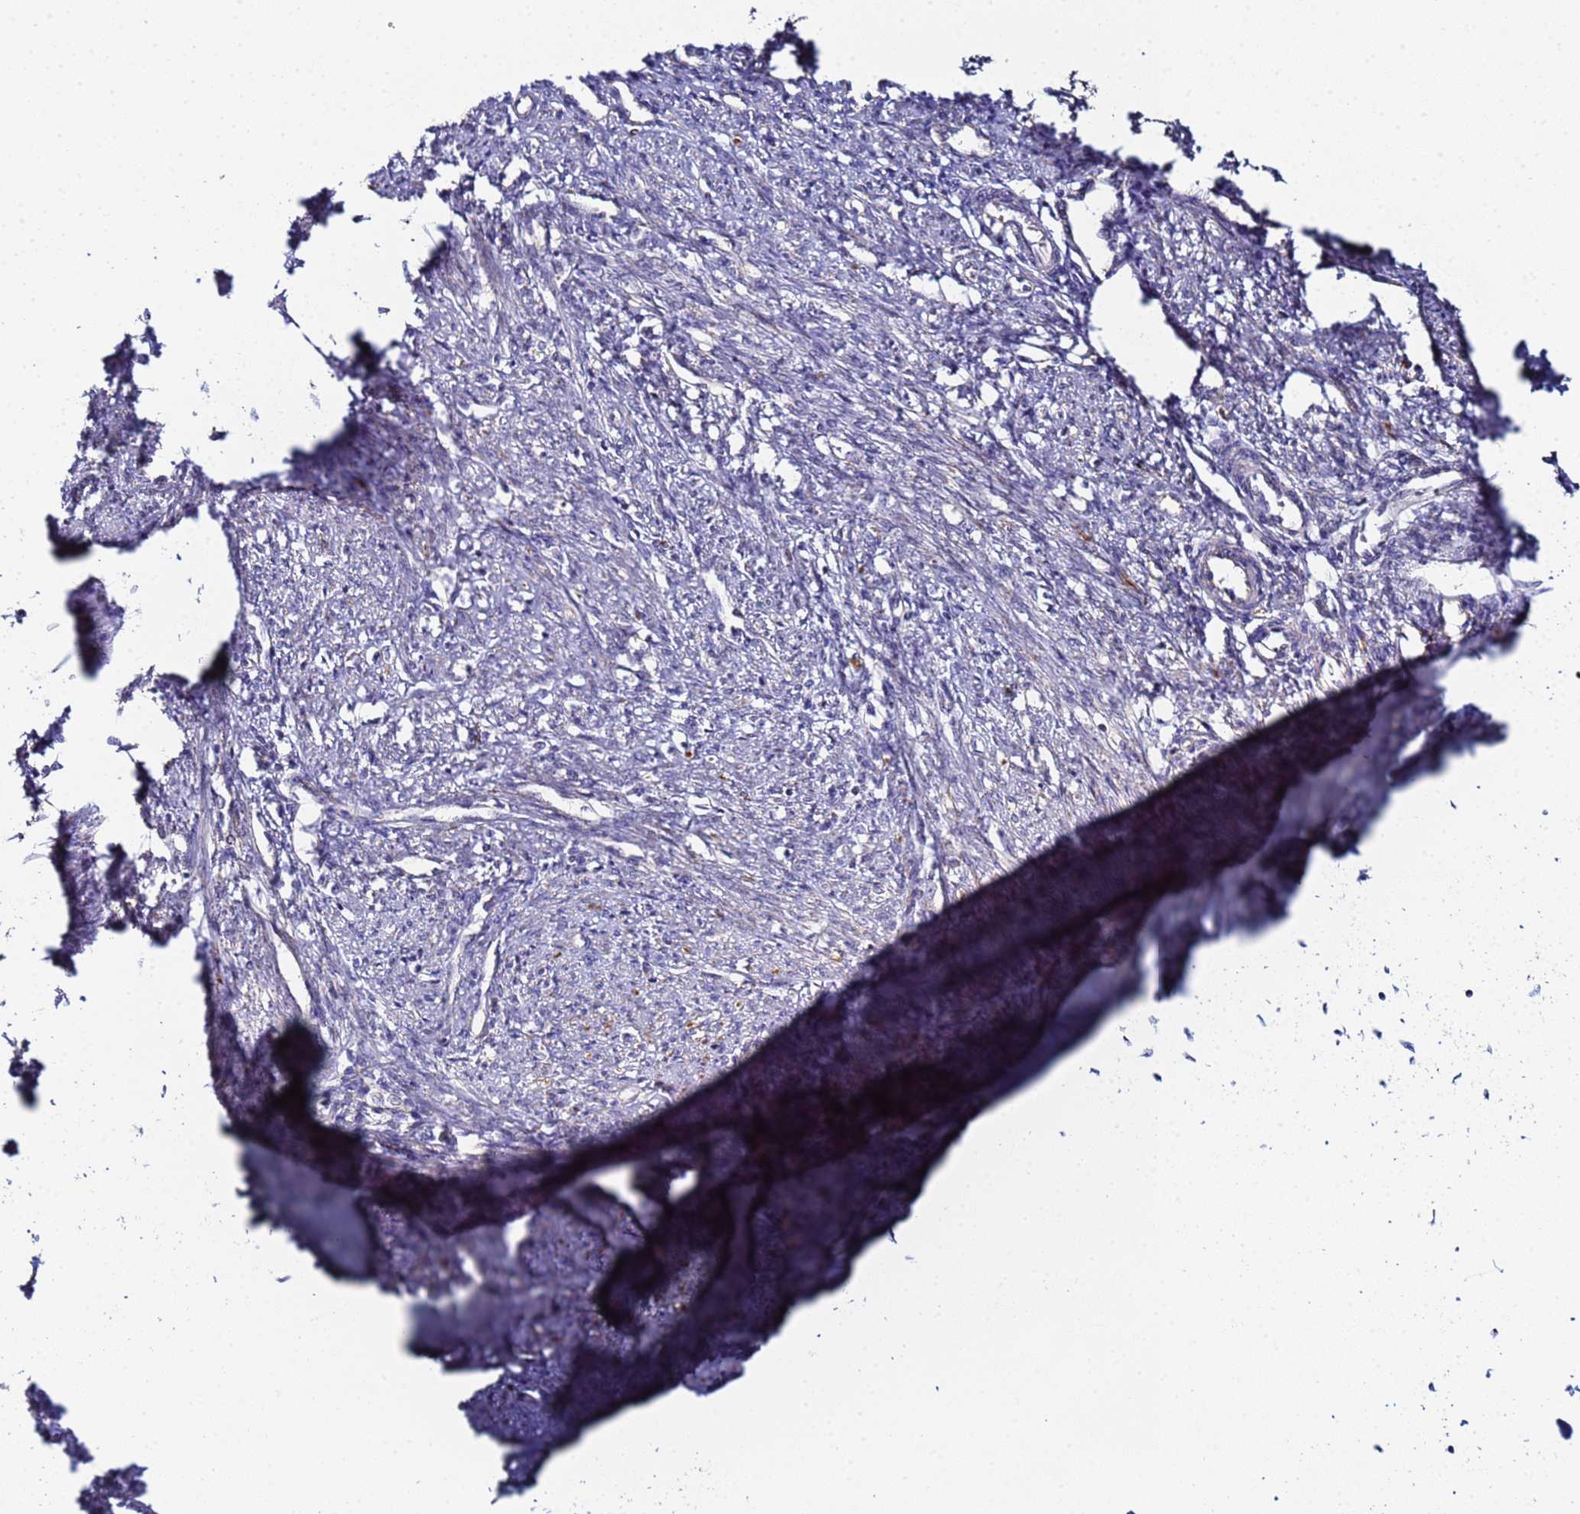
{"staining": {"intensity": "negative", "quantity": "none", "location": "none"}, "tissue": "smooth muscle", "cell_type": "Smooth muscle cells", "image_type": "normal", "snomed": [{"axis": "morphology", "description": "Normal tissue, NOS"}, {"axis": "topography", "description": "Smooth muscle"}, {"axis": "topography", "description": "Uterus"}], "caption": "Immunohistochemistry histopathology image of unremarkable human smooth muscle stained for a protein (brown), which shows no staining in smooth muscle cells.", "gene": "CCDC127", "patient": {"sex": "female", "age": 59}}